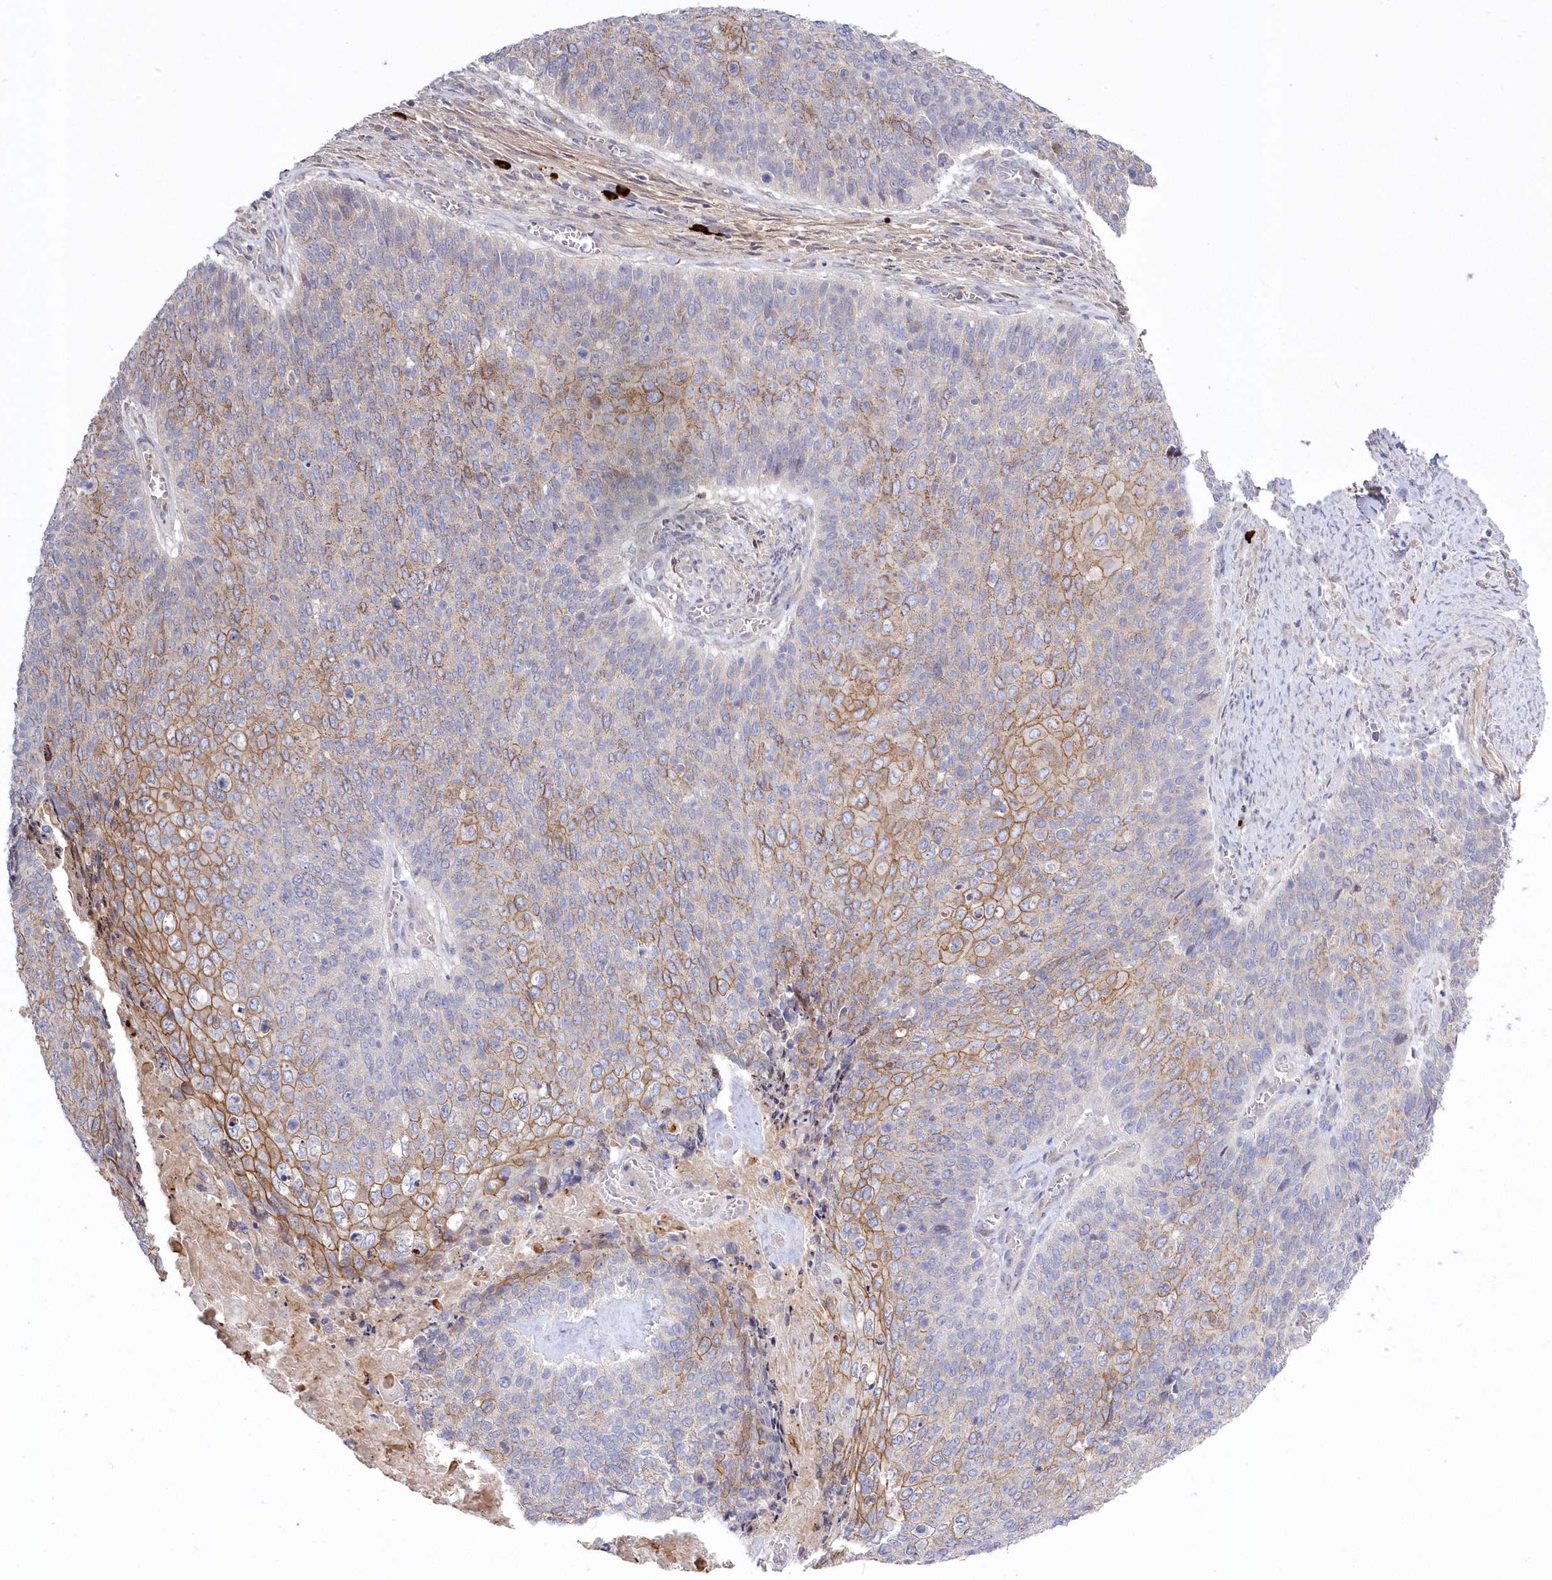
{"staining": {"intensity": "moderate", "quantity": "25%-75%", "location": "cytoplasmic/membranous"}, "tissue": "cervical cancer", "cell_type": "Tumor cells", "image_type": "cancer", "snomed": [{"axis": "morphology", "description": "Squamous cell carcinoma, NOS"}, {"axis": "topography", "description": "Cervix"}], "caption": "The histopathology image demonstrates immunohistochemical staining of squamous cell carcinoma (cervical). There is moderate cytoplasmic/membranous expression is present in approximately 25%-75% of tumor cells.", "gene": "WBP1L", "patient": {"sex": "female", "age": 39}}